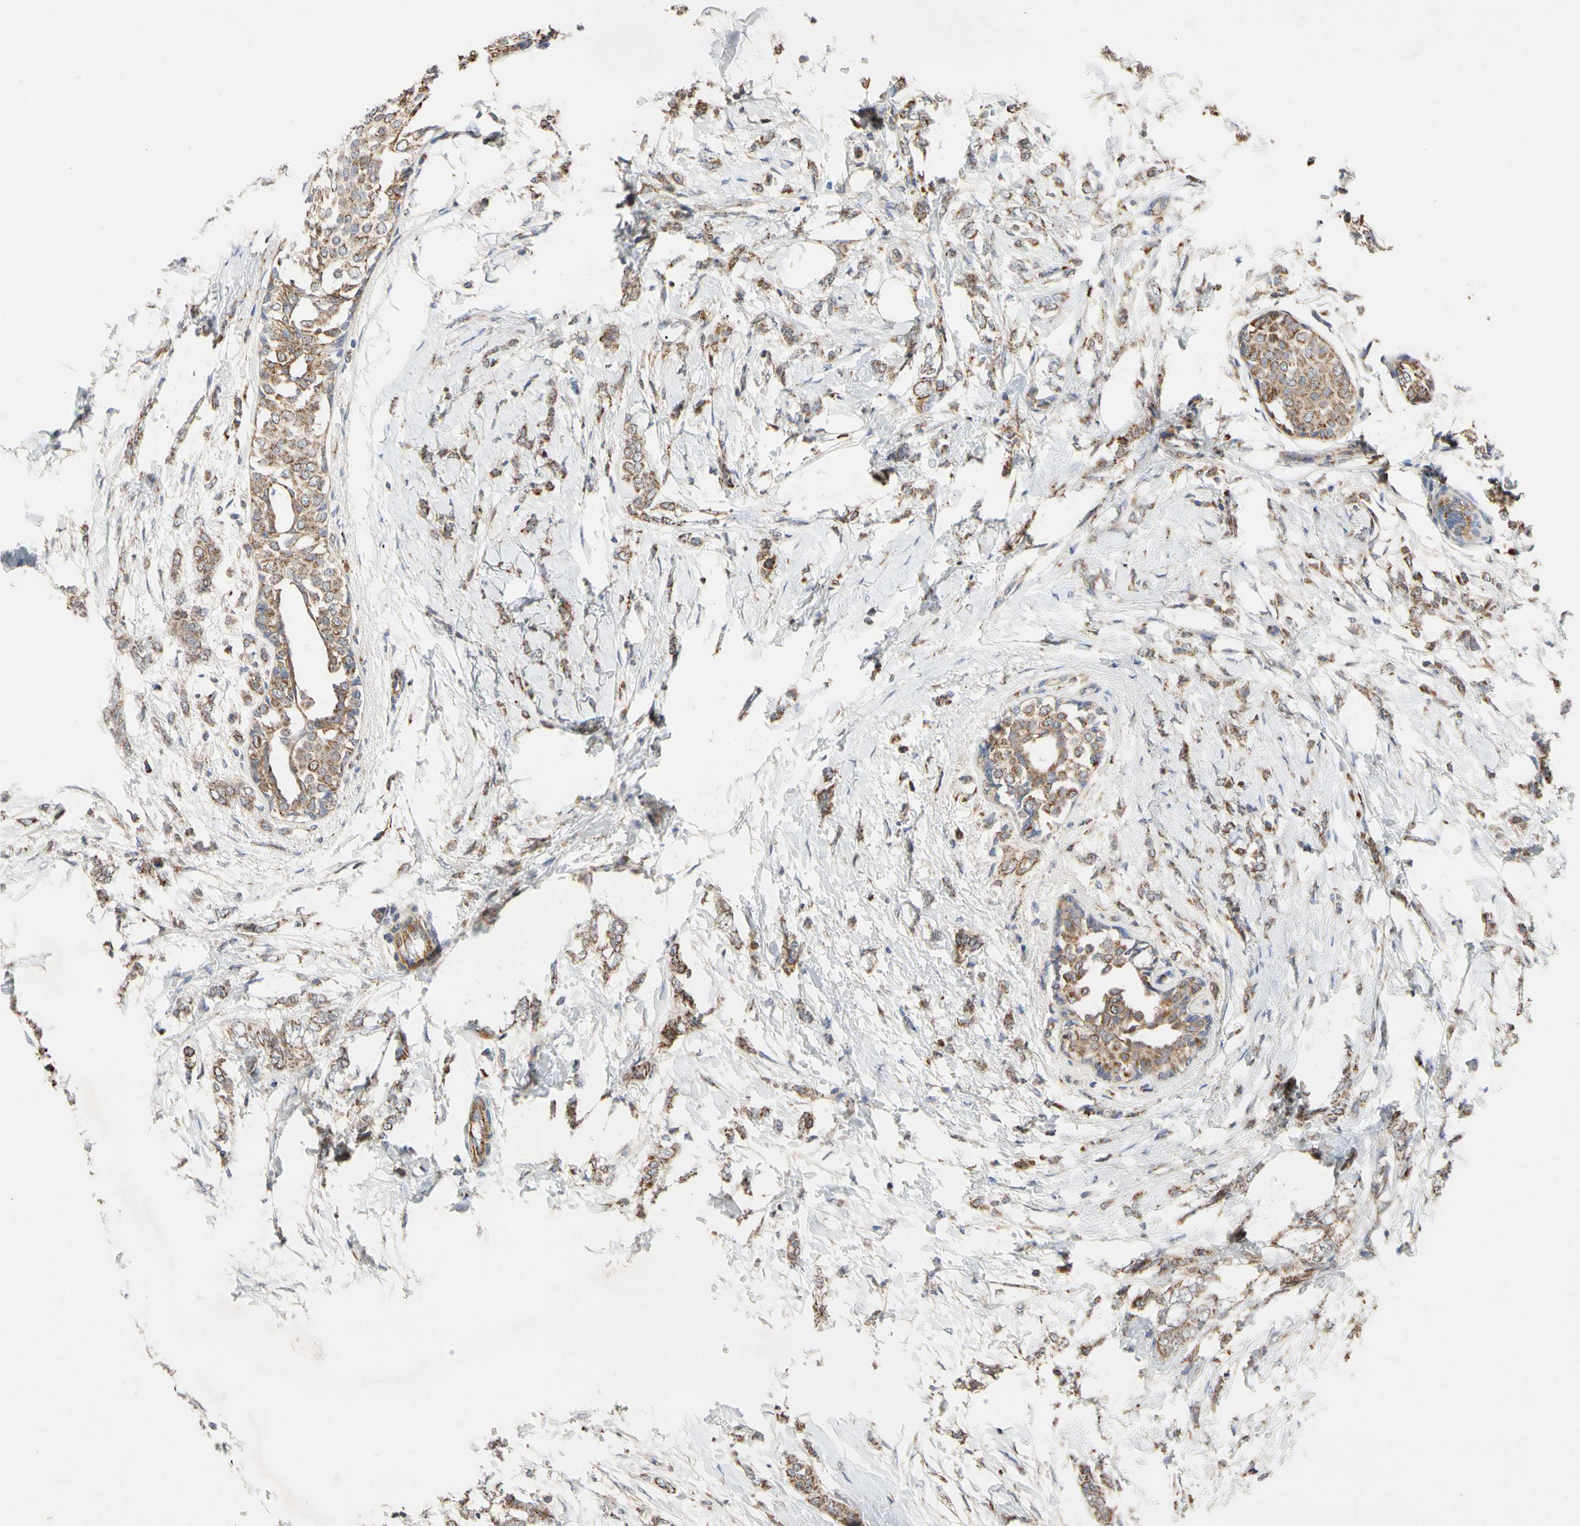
{"staining": {"intensity": "moderate", "quantity": ">75%", "location": "cytoplasmic/membranous"}, "tissue": "breast cancer", "cell_type": "Tumor cells", "image_type": "cancer", "snomed": [{"axis": "morphology", "description": "Lobular carcinoma, in situ"}, {"axis": "morphology", "description": "Lobular carcinoma"}, {"axis": "topography", "description": "Breast"}], "caption": "Immunohistochemical staining of breast cancer displays medium levels of moderate cytoplasmic/membranous protein staining in approximately >75% of tumor cells.", "gene": "GPD2", "patient": {"sex": "female", "age": 41}}